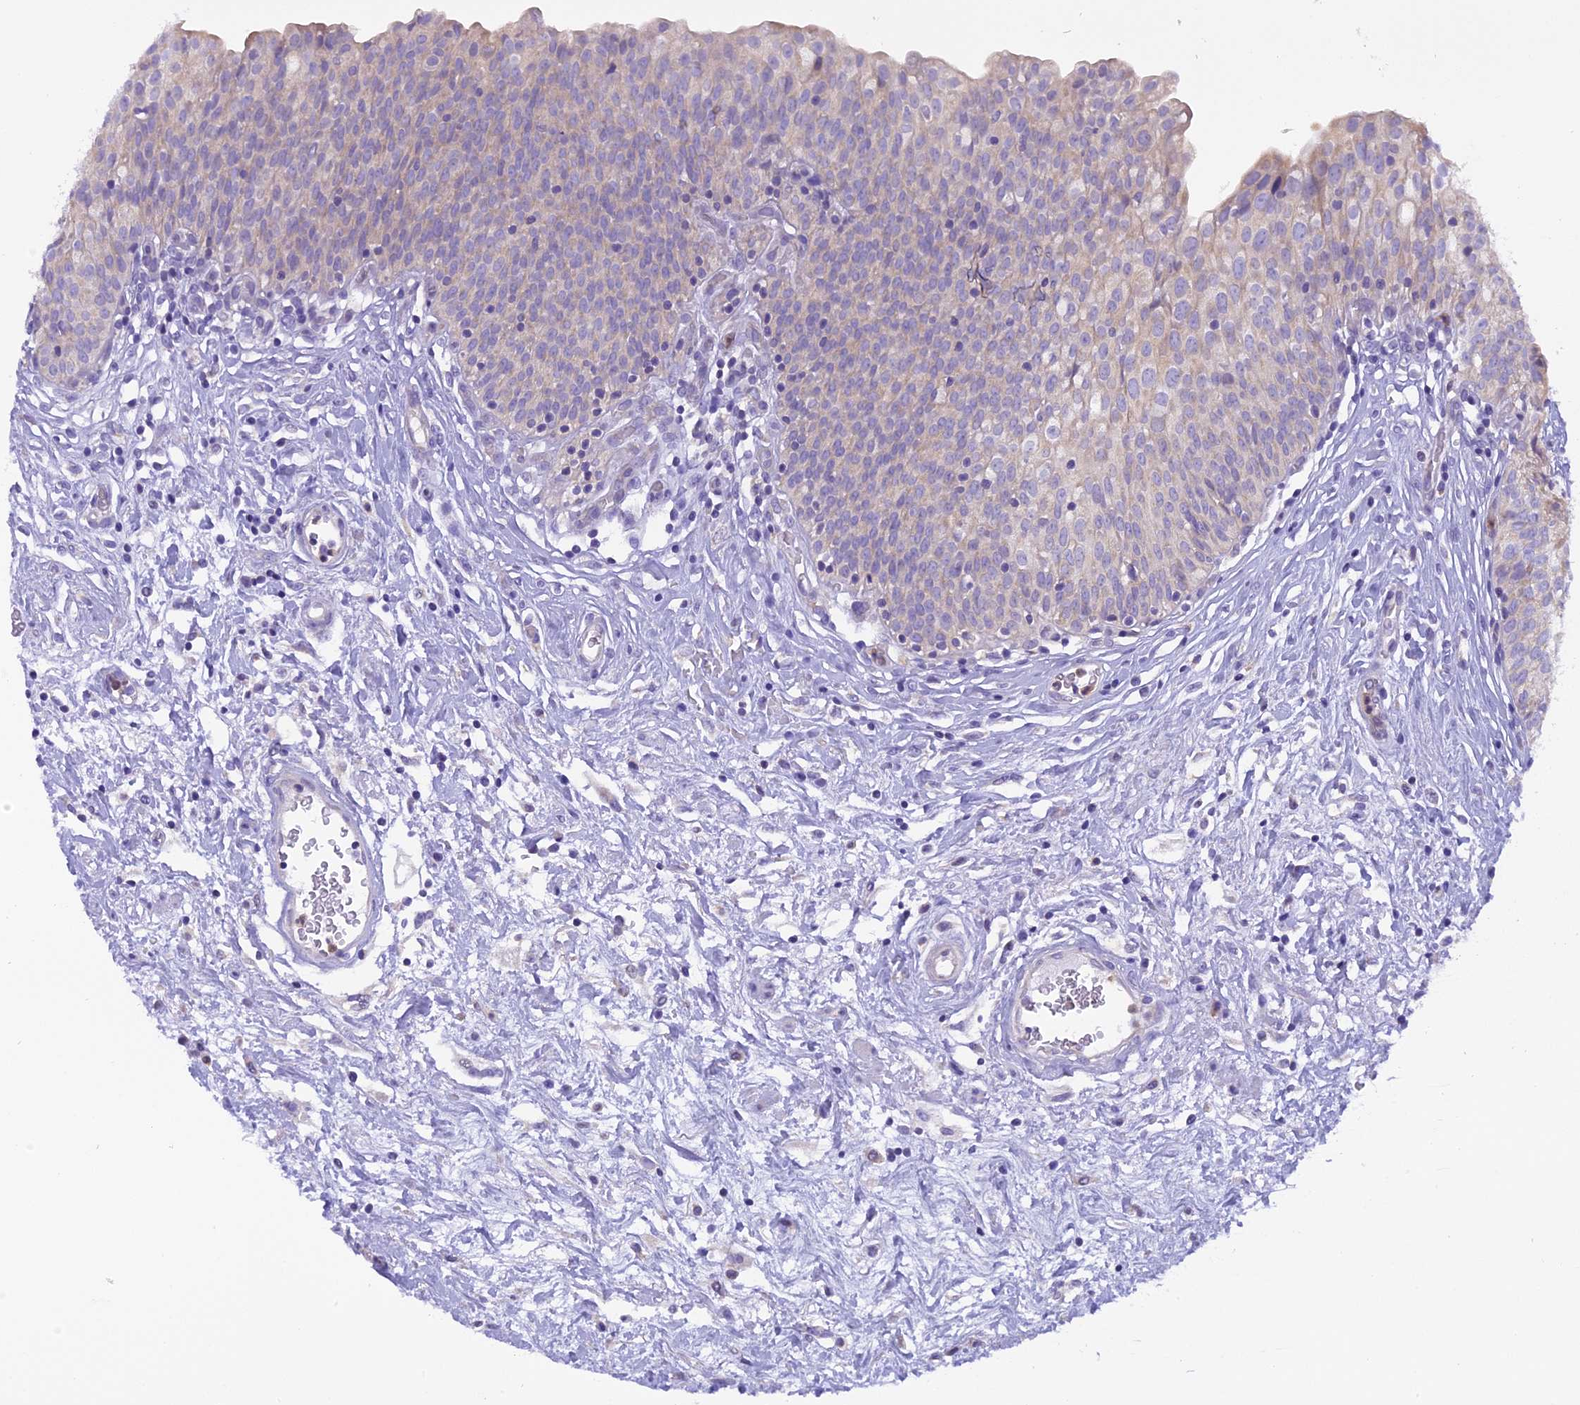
{"staining": {"intensity": "weak", "quantity": "<25%", "location": "cytoplasmic/membranous"}, "tissue": "urinary bladder", "cell_type": "Urothelial cells", "image_type": "normal", "snomed": [{"axis": "morphology", "description": "Normal tissue, NOS"}, {"axis": "topography", "description": "Urinary bladder"}], "caption": "This is a histopathology image of immunohistochemistry staining of normal urinary bladder, which shows no expression in urothelial cells. (Brightfield microscopy of DAB immunohistochemistry at high magnification).", "gene": "TRIM3", "patient": {"sex": "male", "age": 55}}